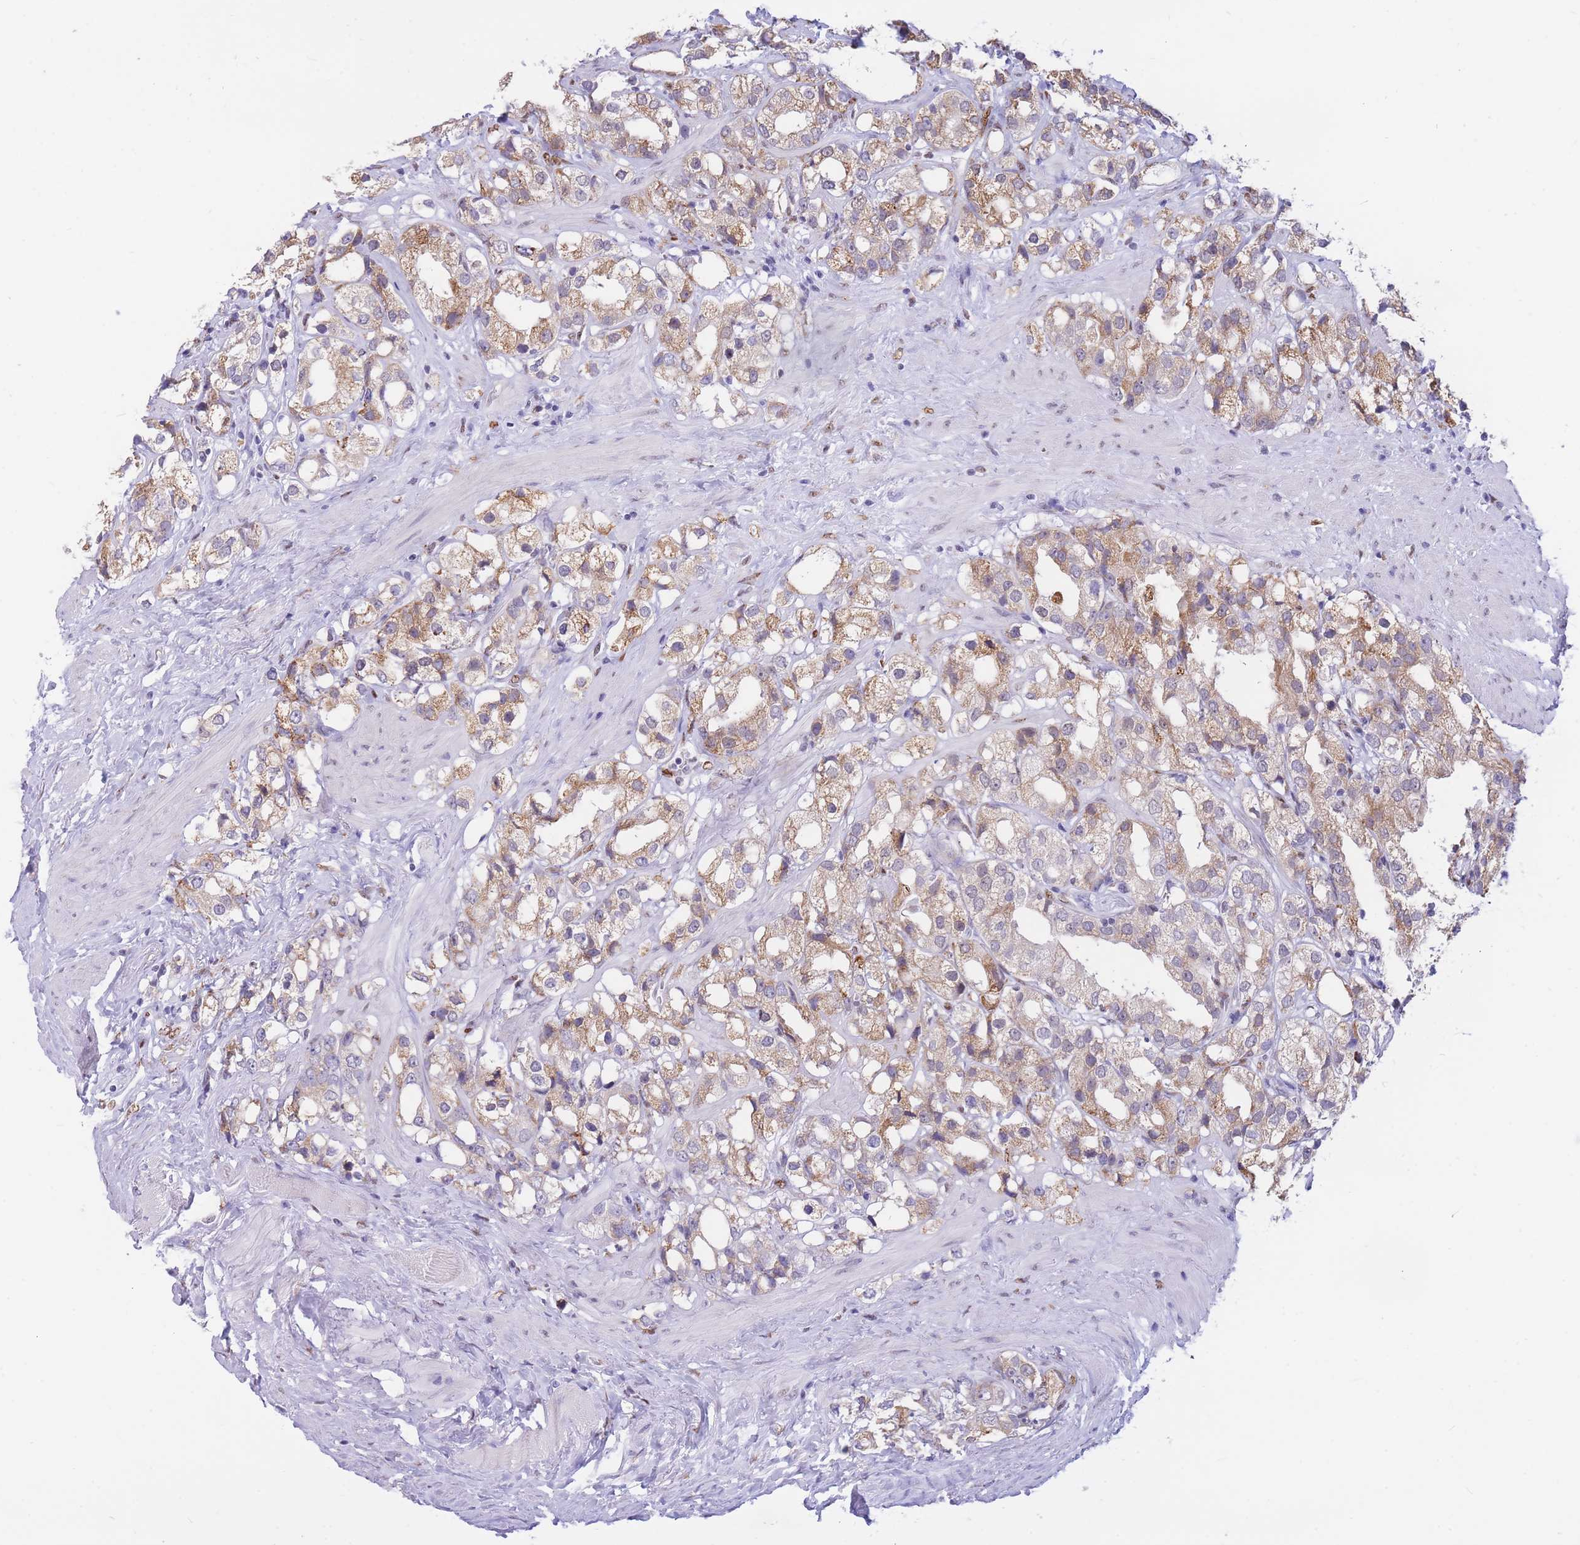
{"staining": {"intensity": "moderate", "quantity": ">75%", "location": "cytoplasmic/membranous"}, "tissue": "prostate cancer", "cell_type": "Tumor cells", "image_type": "cancer", "snomed": [{"axis": "morphology", "description": "Adenocarcinoma, NOS"}, {"axis": "topography", "description": "Prostate"}], "caption": "A medium amount of moderate cytoplasmic/membranous positivity is seen in approximately >75% of tumor cells in adenocarcinoma (prostate) tissue.", "gene": "FAM153A", "patient": {"sex": "male", "age": 79}}